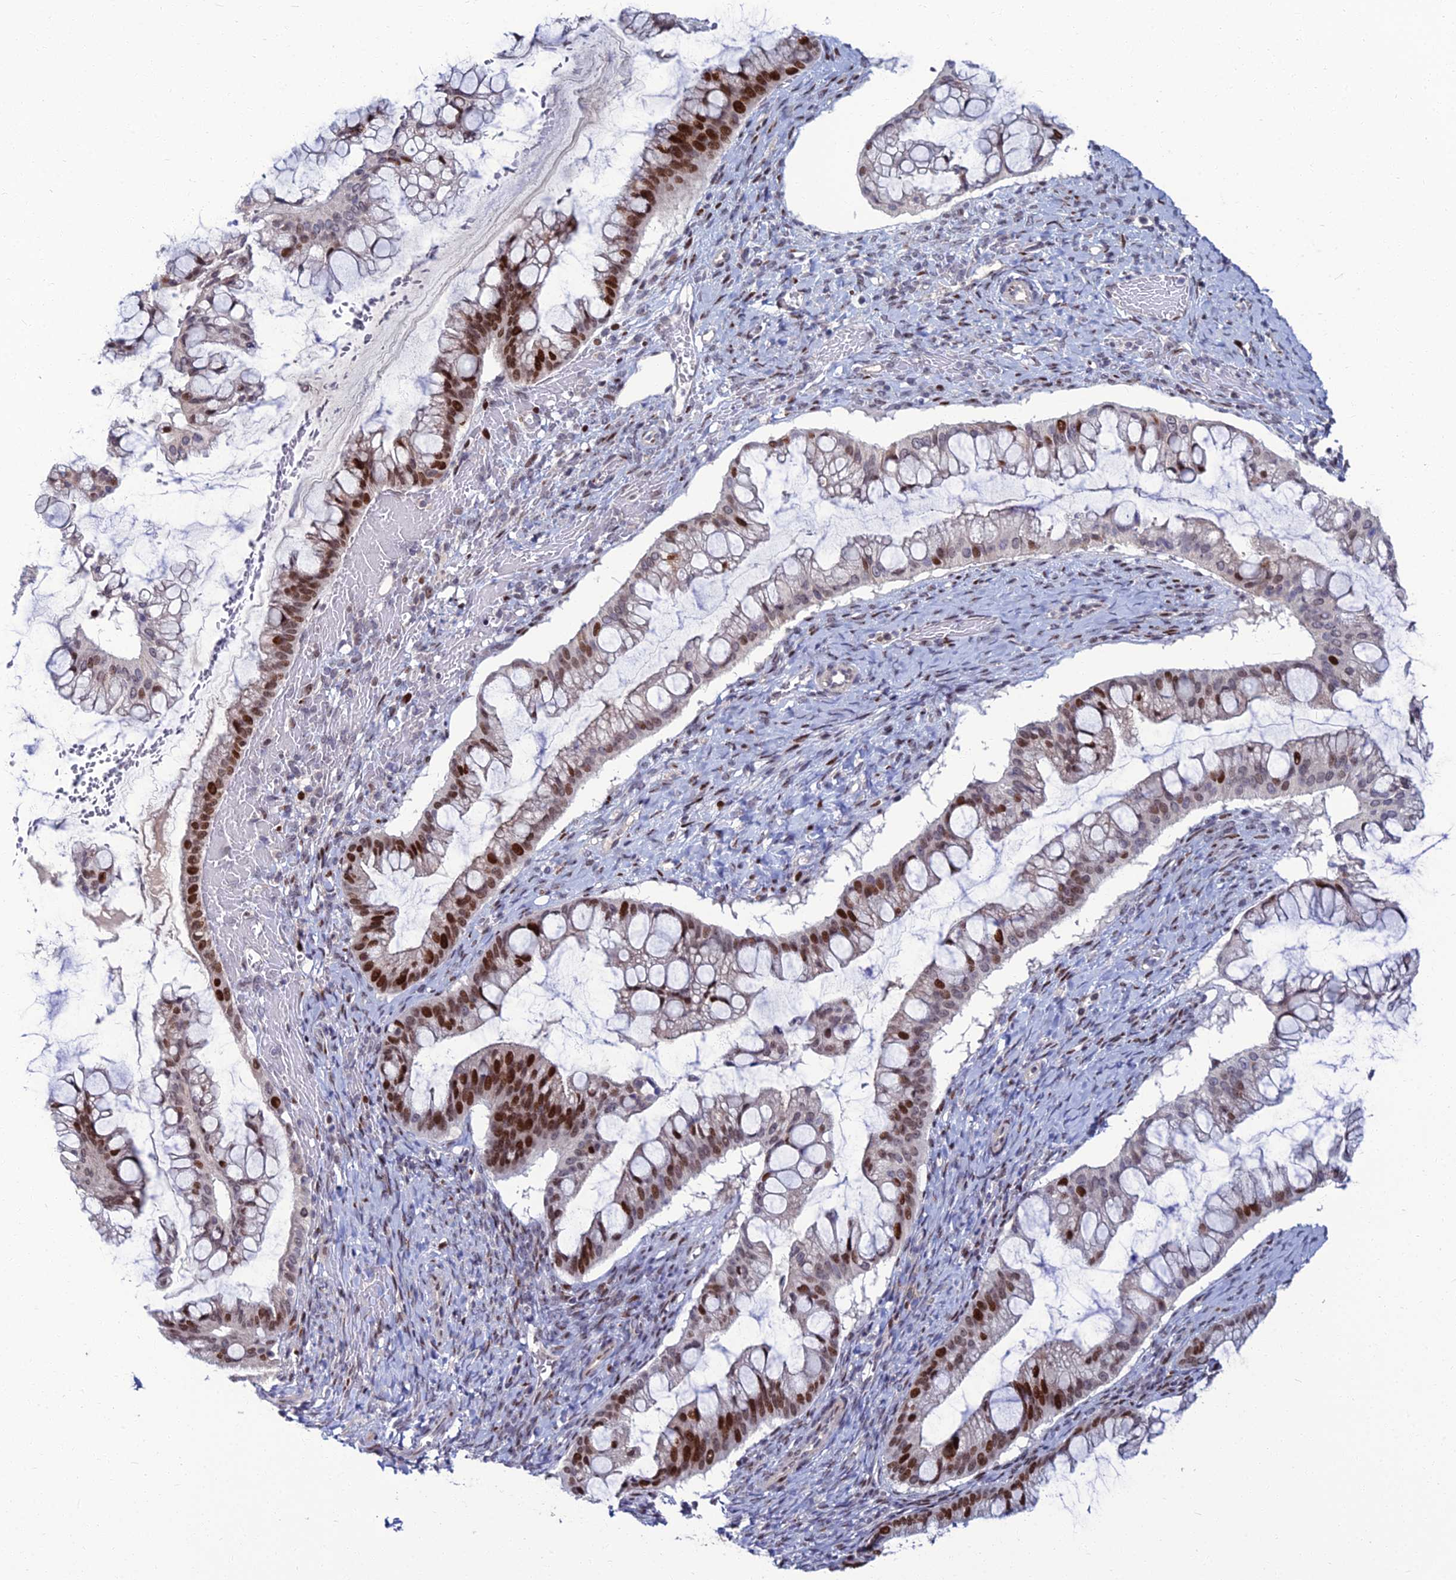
{"staining": {"intensity": "strong", "quantity": "25%-75%", "location": "nuclear"}, "tissue": "ovarian cancer", "cell_type": "Tumor cells", "image_type": "cancer", "snomed": [{"axis": "morphology", "description": "Cystadenocarcinoma, mucinous, NOS"}, {"axis": "topography", "description": "Ovary"}], "caption": "A micrograph of mucinous cystadenocarcinoma (ovarian) stained for a protein shows strong nuclear brown staining in tumor cells.", "gene": "TAF9B", "patient": {"sex": "female", "age": 73}}